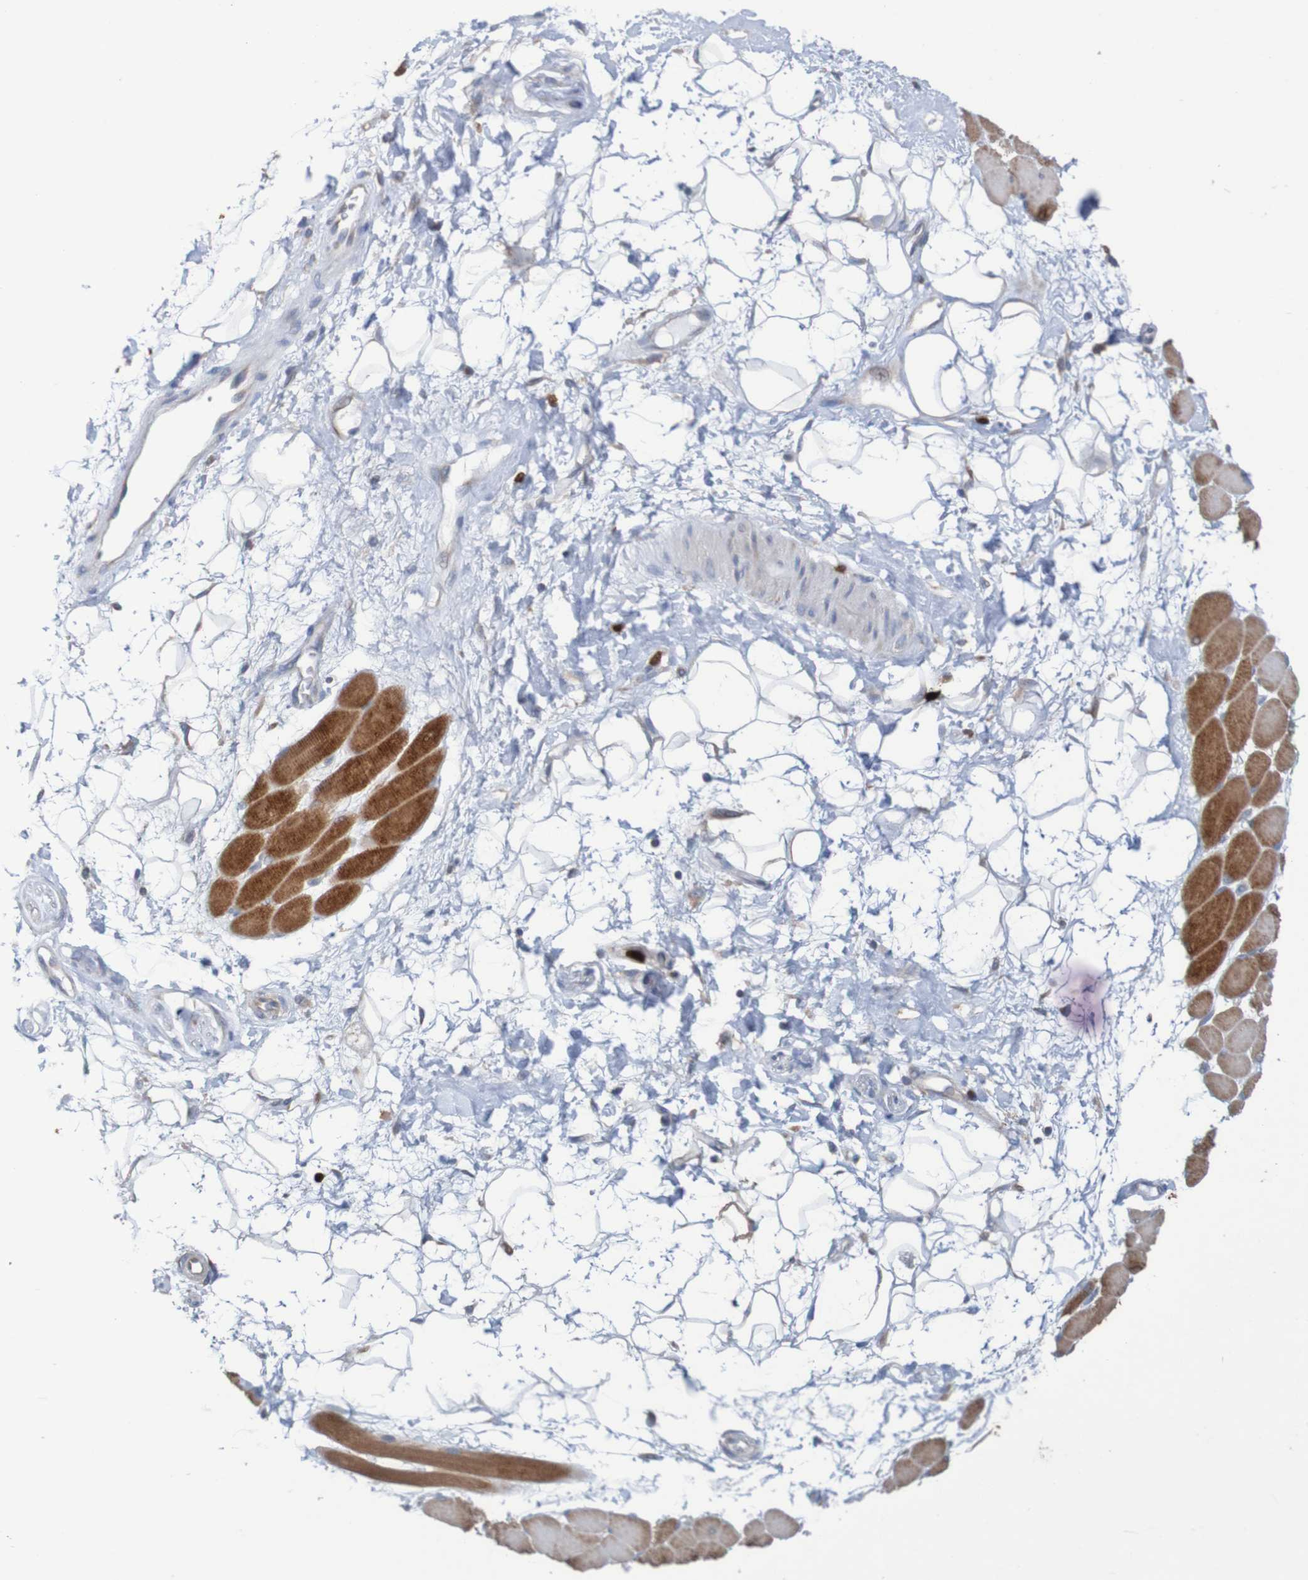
{"staining": {"intensity": "strong", "quantity": ">75%", "location": "cytoplasmic/membranous"}, "tissue": "skeletal muscle", "cell_type": "Myocytes", "image_type": "normal", "snomed": [{"axis": "morphology", "description": "Normal tissue, NOS"}, {"axis": "topography", "description": "Skeletal muscle"}, {"axis": "topography", "description": "Peripheral nerve tissue"}], "caption": "Myocytes reveal high levels of strong cytoplasmic/membranous positivity in about >75% of cells in unremarkable skeletal muscle.", "gene": "PARP4", "patient": {"sex": "female", "age": 84}}